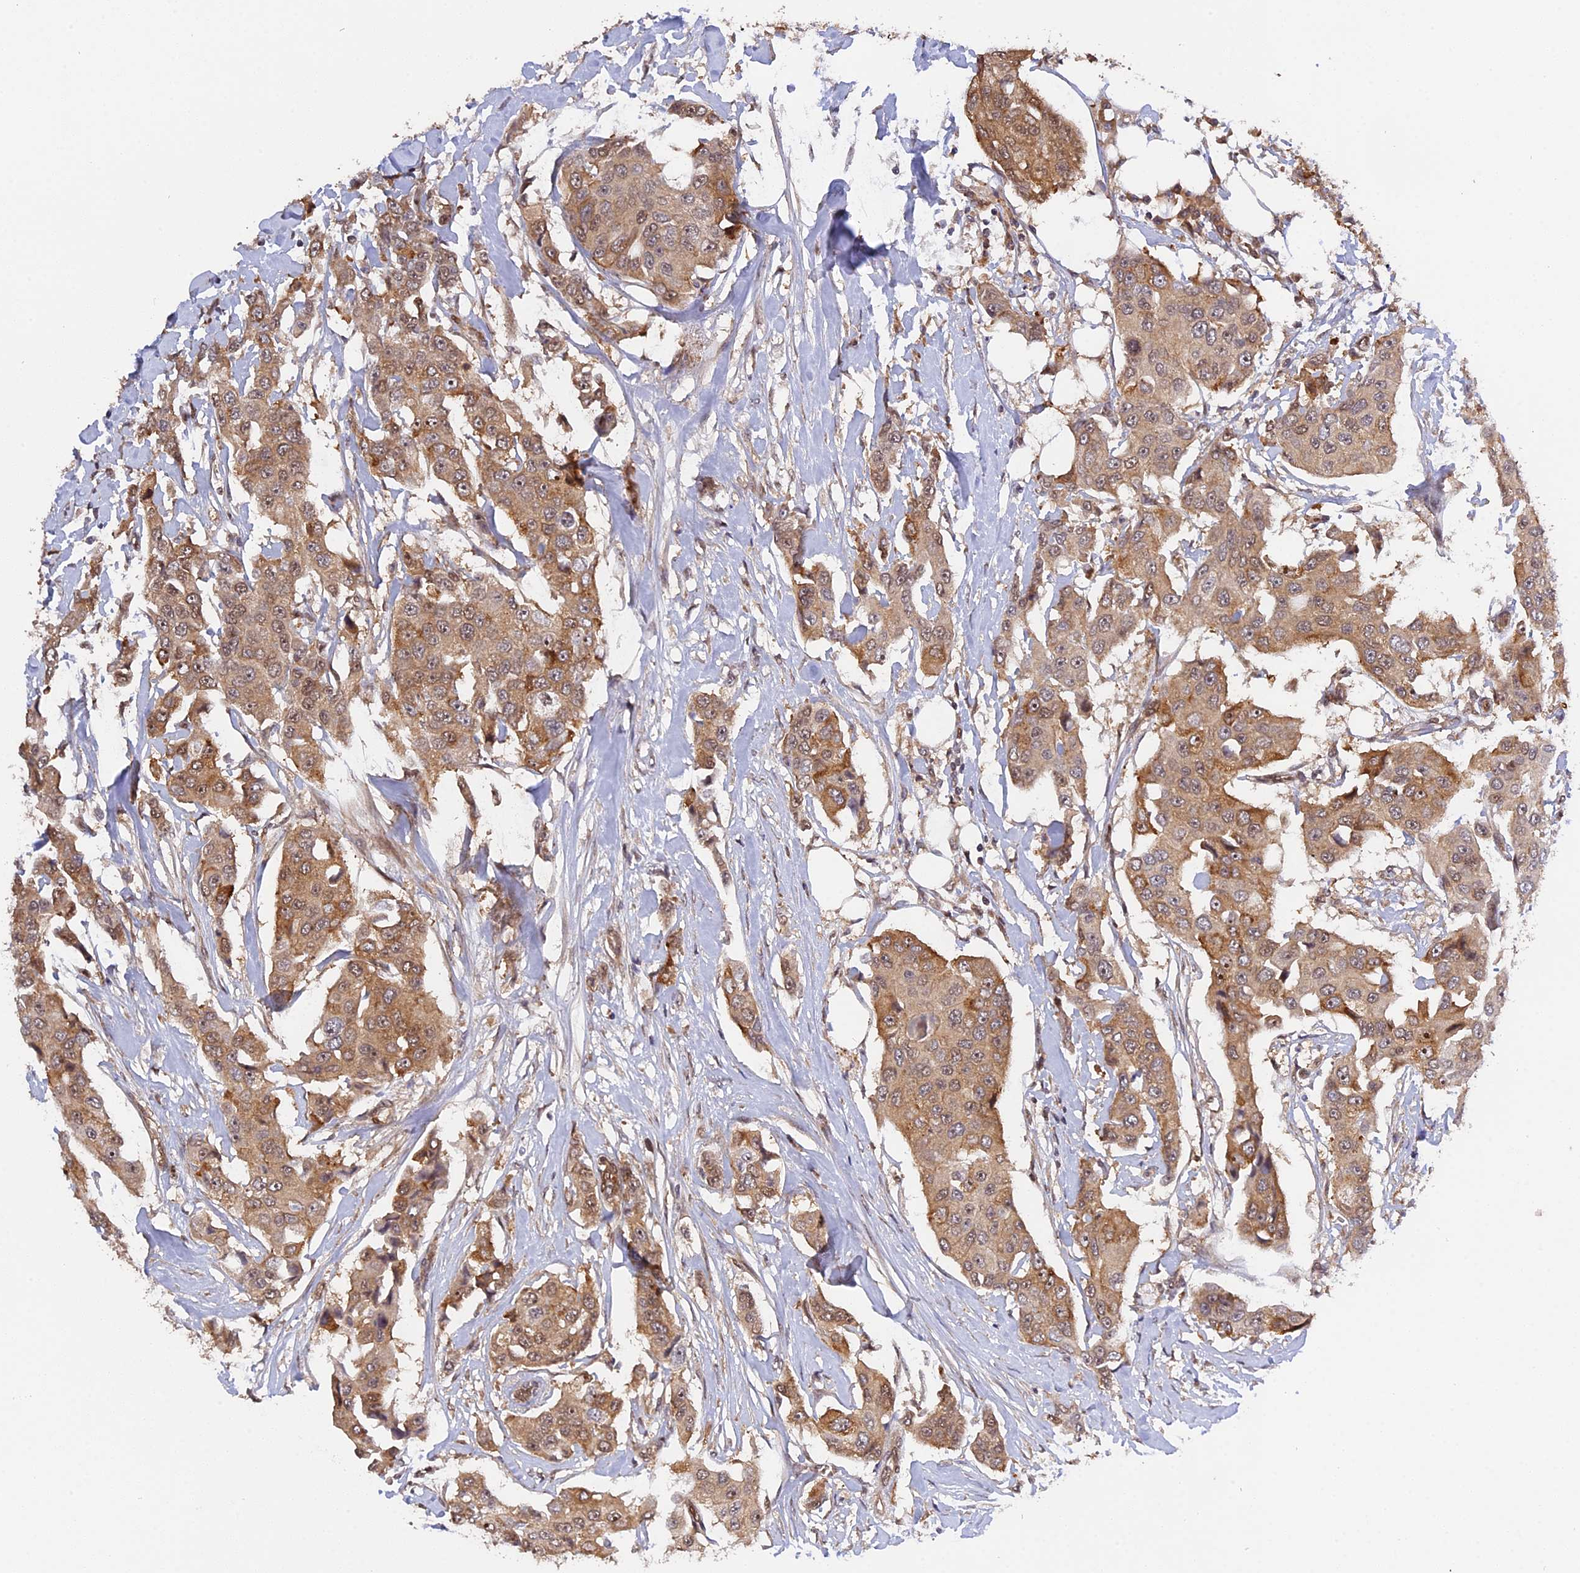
{"staining": {"intensity": "moderate", "quantity": ">75%", "location": "cytoplasmic/membranous,nuclear"}, "tissue": "breast cancer", "cell_type": "Tumor cells", "image_type": "cancer", "snomed": [{"axis": "morphology", "description": "Duct carcinoma"}, {"axis": "topography", "description": "Breast"}], "caption": "Protein staining displays moderate cytoplasmic/membranous and nuclear staining in about >75% of tumor cells in breast intraductal carcinoma.", "gene": "ZNF428", "patient": {"sex": "female", "age": 80}}